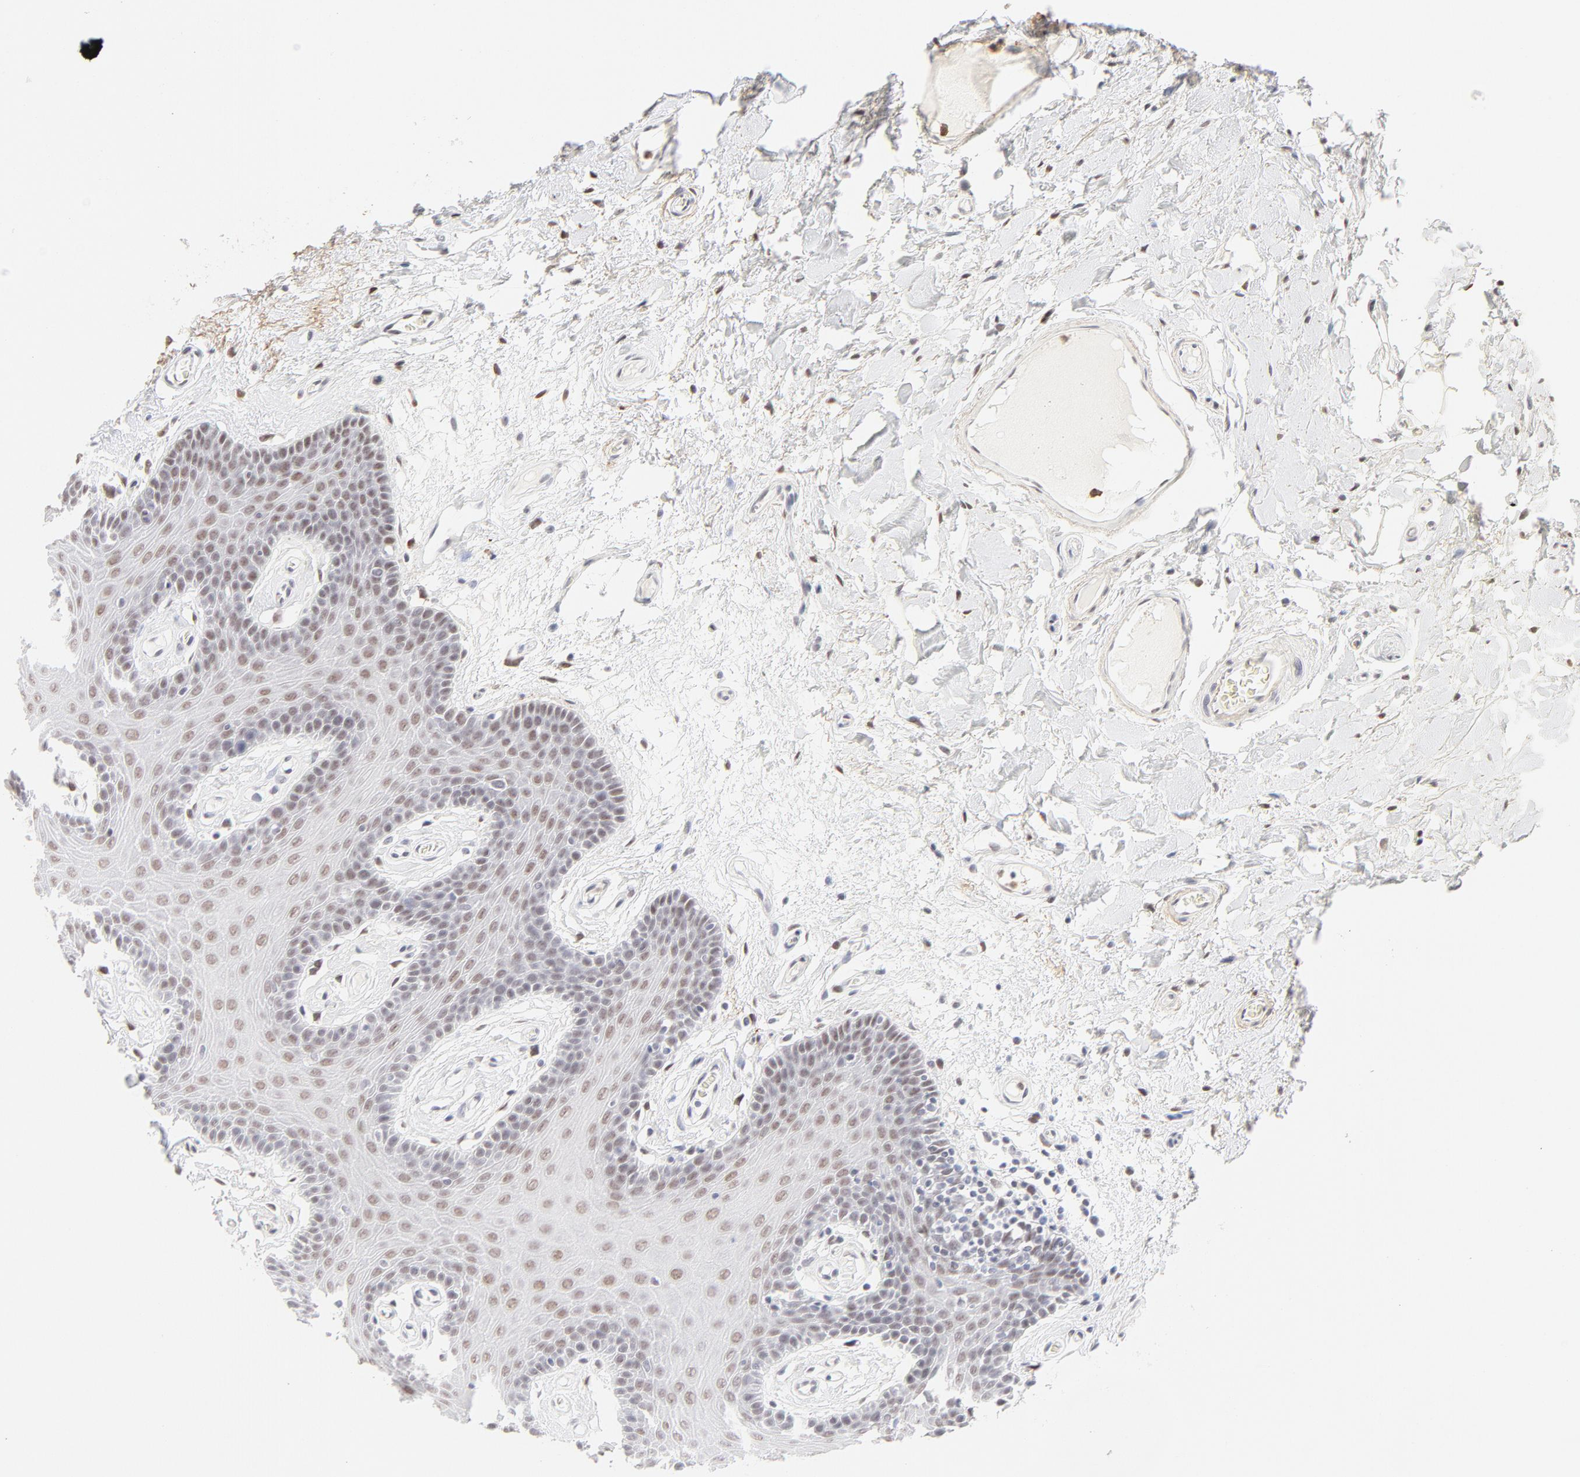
{"staining": {"intensity": "moderate", "quantity": "25%-75%", "location": "nuclear"}, "tissue": "oral mucosa", "cell_type": "Squamous epithelial cells", "image_type": "normal", "snomed": [{"axis": "morphology", "description": "Normal tissue, NOS"}, {"axis": "morphology", "description": "Squamous cell carcinoma, NOS"}, {"axis": "topography", "description": "Skeletal muscle"}, {"axis": "topography", "description": "Oral tissue"}, {"axis": "topography", "description": "Head-Neck"}], "caption": "This micrograph exhibits immunohistochemistry (IHC) staining of normal human oral mucosa, with medium moderate nuclear positivity in approximately 25%-75% of squamous epithelial cells.", "gene": "PBX1", "patient": {"sex": "male", "age": 71}}